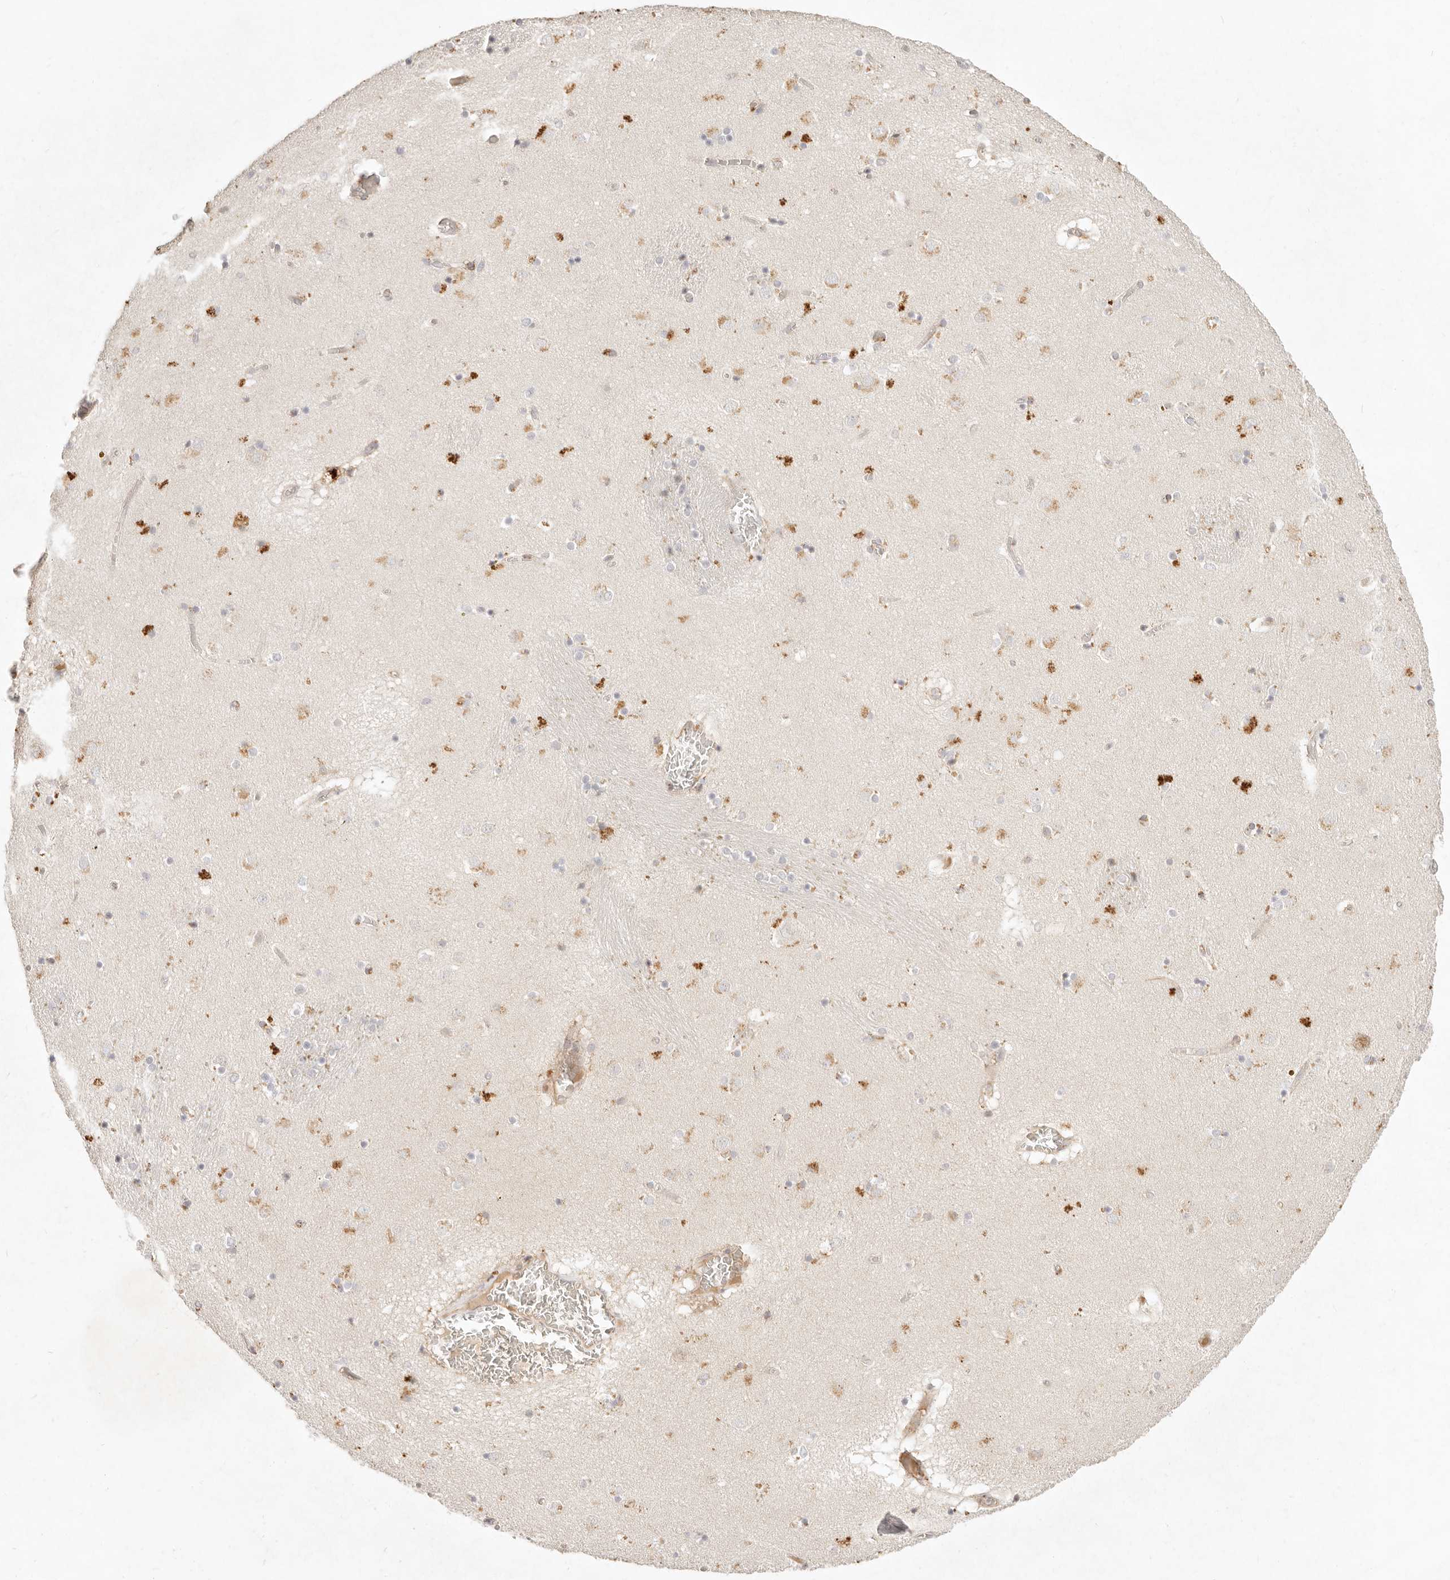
{"staining": {"intensity": "moderate", "quantity": "<25%", "location": "cytoplasmic/membranous"}, "tissue": "caudate", "cell_type": "Glial cells", "image_type": "normal", "snomed": [{"axis": "morphology", "description": "Normal tissue, NOS"}, {"axis": "topography", "description": "Lateral ventricle wall"}], "caption": "An immunohistochemistry (IHC) photomicrograph of normal tissue is shown. Protein staining in brown shows moderate cytoplasmic/membranous positivity in caudate within glial cells.", "gene": "C1orf127", "patient": {"sex": "male", "age": 70}}